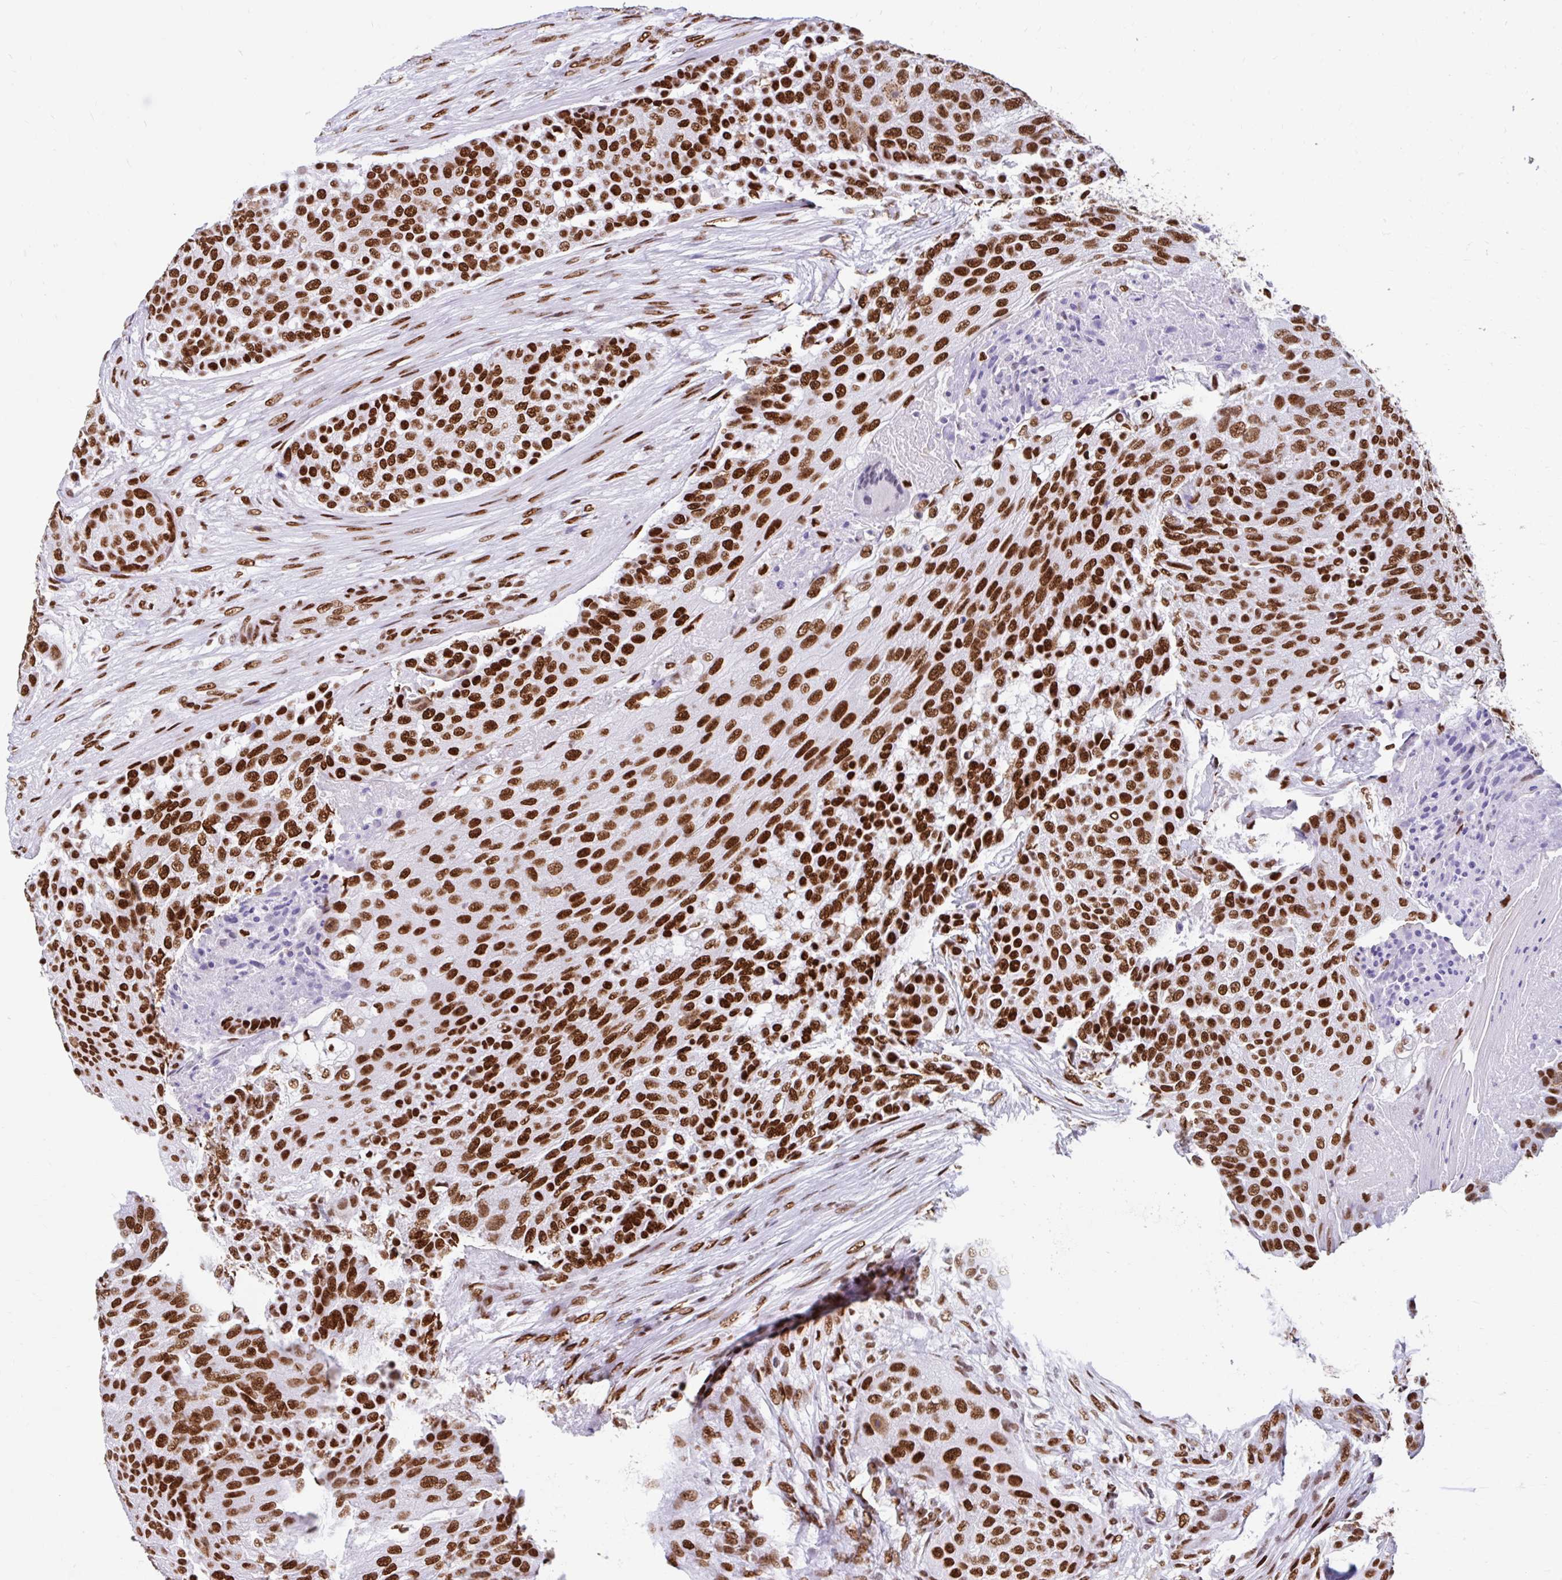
{"staining": {"intensity": "strong", "quantity": ">75%", "location": "nuclear"}, "tissue": "urothelial cancer", "cell_type": "Tumor cells", "image_type": "cancer", "snomed": [{"axis": "morphology", "description": "Urothelial carcinoma, High grade"}, {"axis": "topography", "description": "Urinary bladder"}], "caption": "IHC (DAB) staining of high-grade urothelial carcinoma shows strong nuclear protein positivity in about >75% of tumor cells.", "gene": "KHDRBS1", "patient": {"sex": "female", "age": 63}}